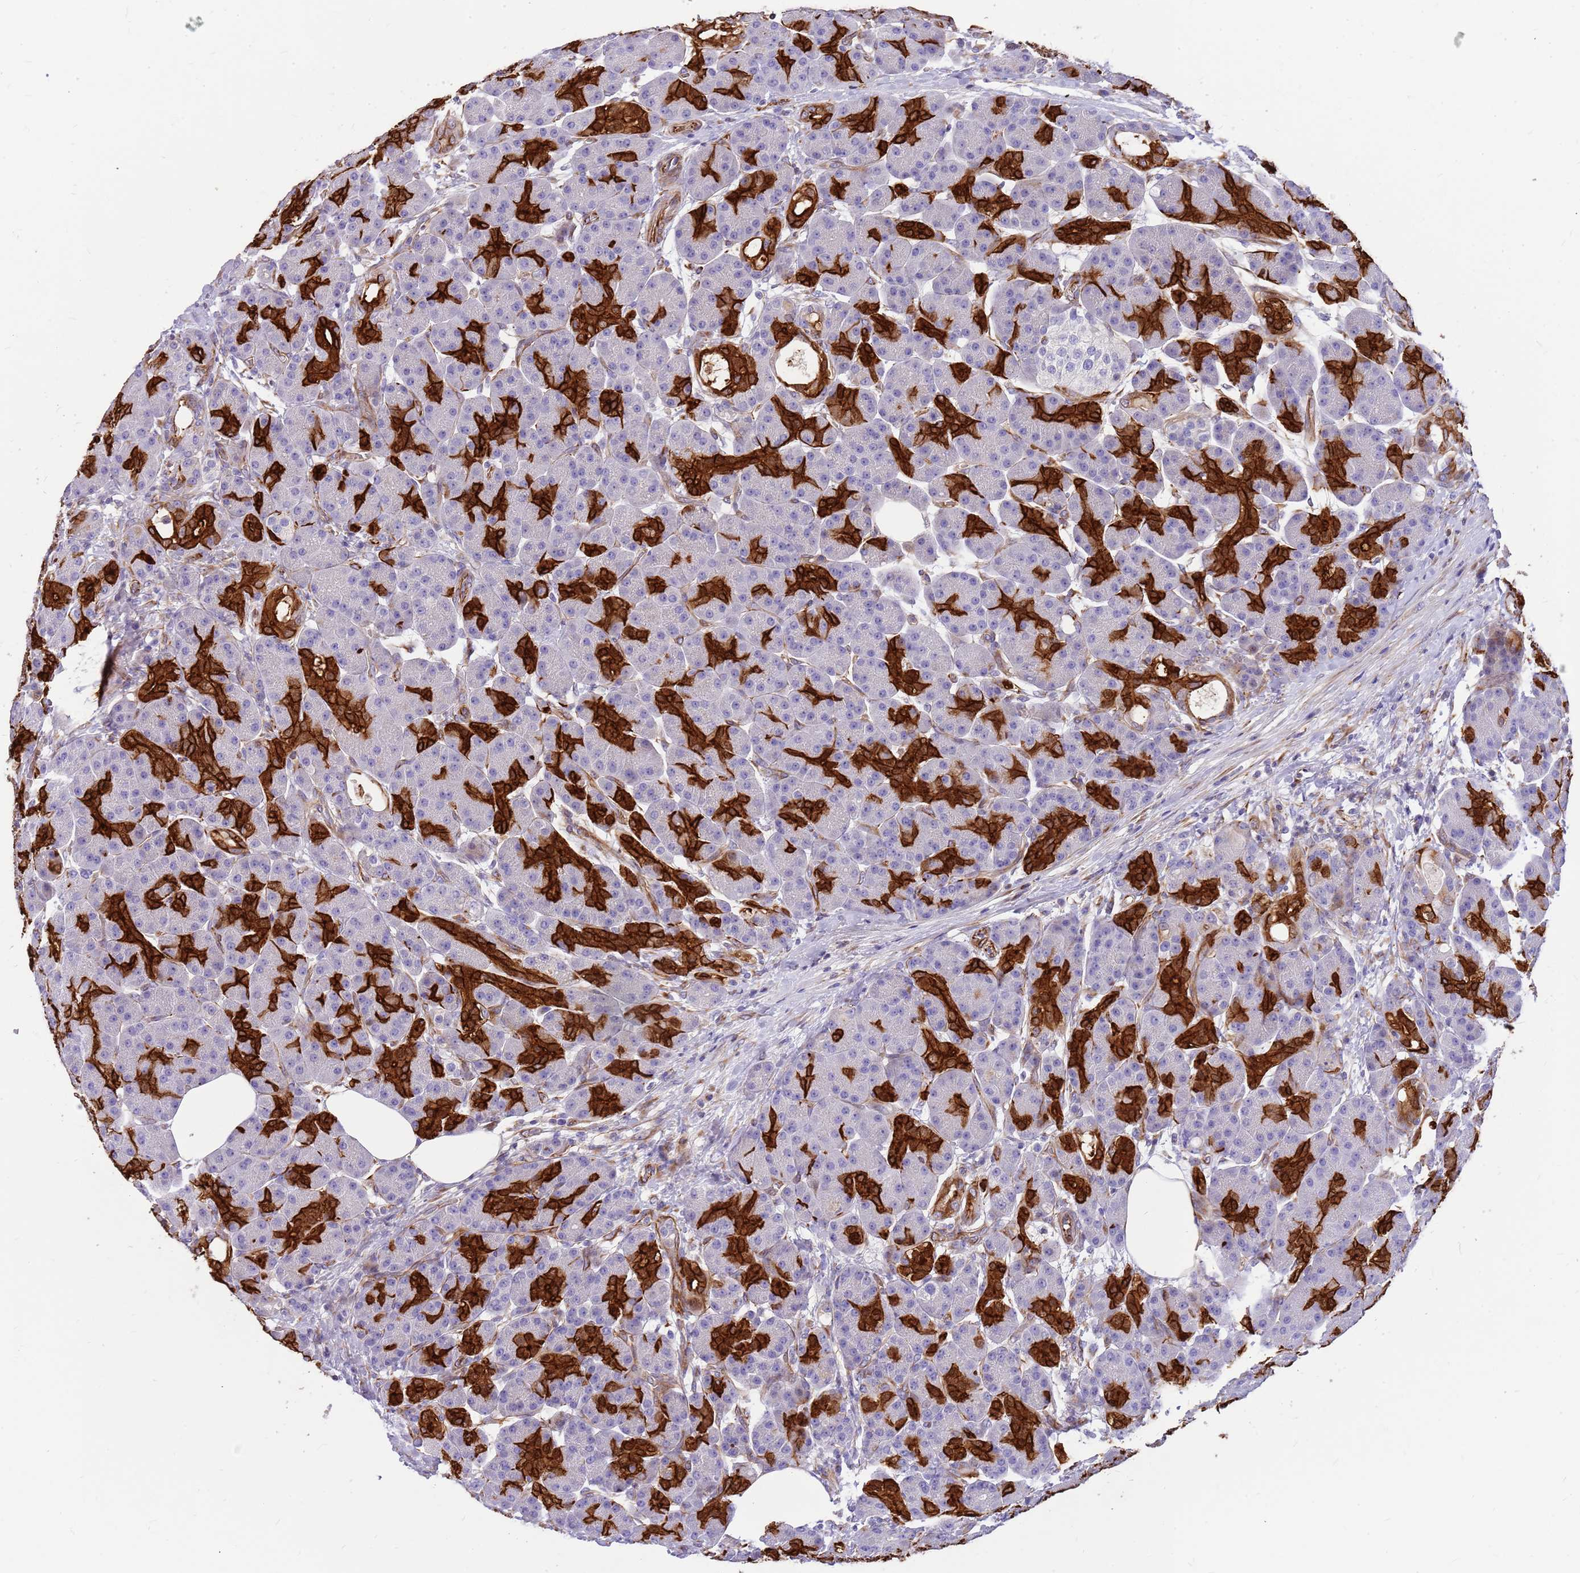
{"staining": {"intensity": "strong", "quantity": "25%-75%", "location": "cytoplasmic/membranous"}, "tissue": "pancreas", "cell_type": "Exocrine glandular cells", "image_type": "normal", "snomed": [{"axis": "morphology", "description": "Normal tissue, NOS"}, {"axis": "topography", "description": "Pancreas"}], "caption": "This photomicrograph shows benign pancreas stained with immunohistochemistry to label a protein in brown. The cytoplasmic/membranous of exocrine glandular cells show strong positivity for the protein. Nuclei are counter-stained blue.", "gene": "ZDHHC1", "patient": {"sex": "male", "age": 63}}